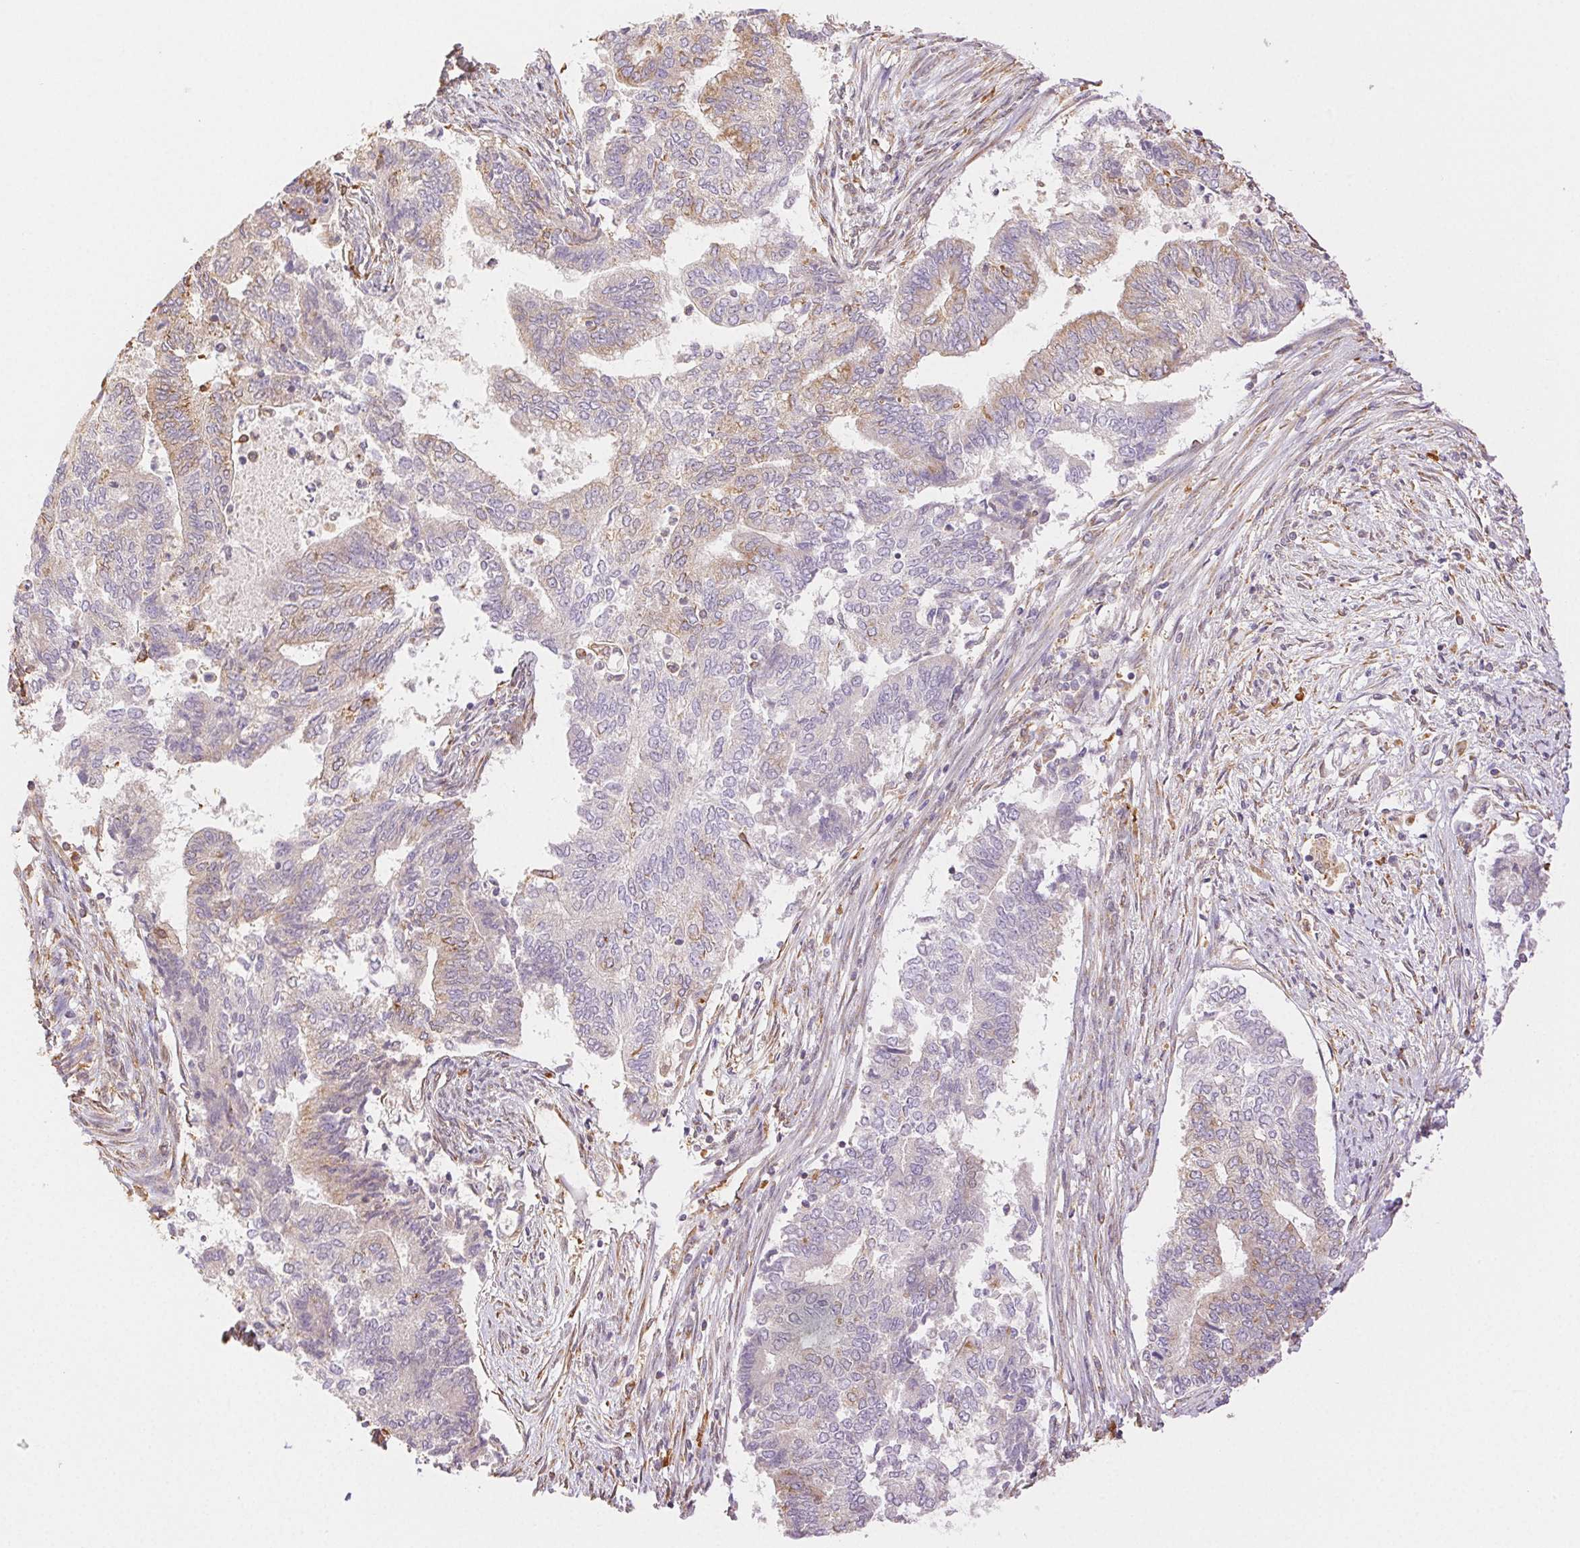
{"staining": {"intensity": "weak", "quantity": "<25%", "location": "cytoplasmic/membranous"}, "tissue": "endometrial cancer", "cell_type": "Tumor cells", "image_type": "cancer", "snomed": [{"axis": "morphology", "description": "Adenocarcinoma, NOS"}, {"axis": "topography", "description": "Endometrium"}], "caption": "IHC histopathology image of neoplastic tissue: human endometrial cancer (adenocarcinoma) stained with DAB demonstrates no significant protein positivity in tumor cells.", "gene": "ENTREP1", "patient": {"sex": "female", "age": 65}}